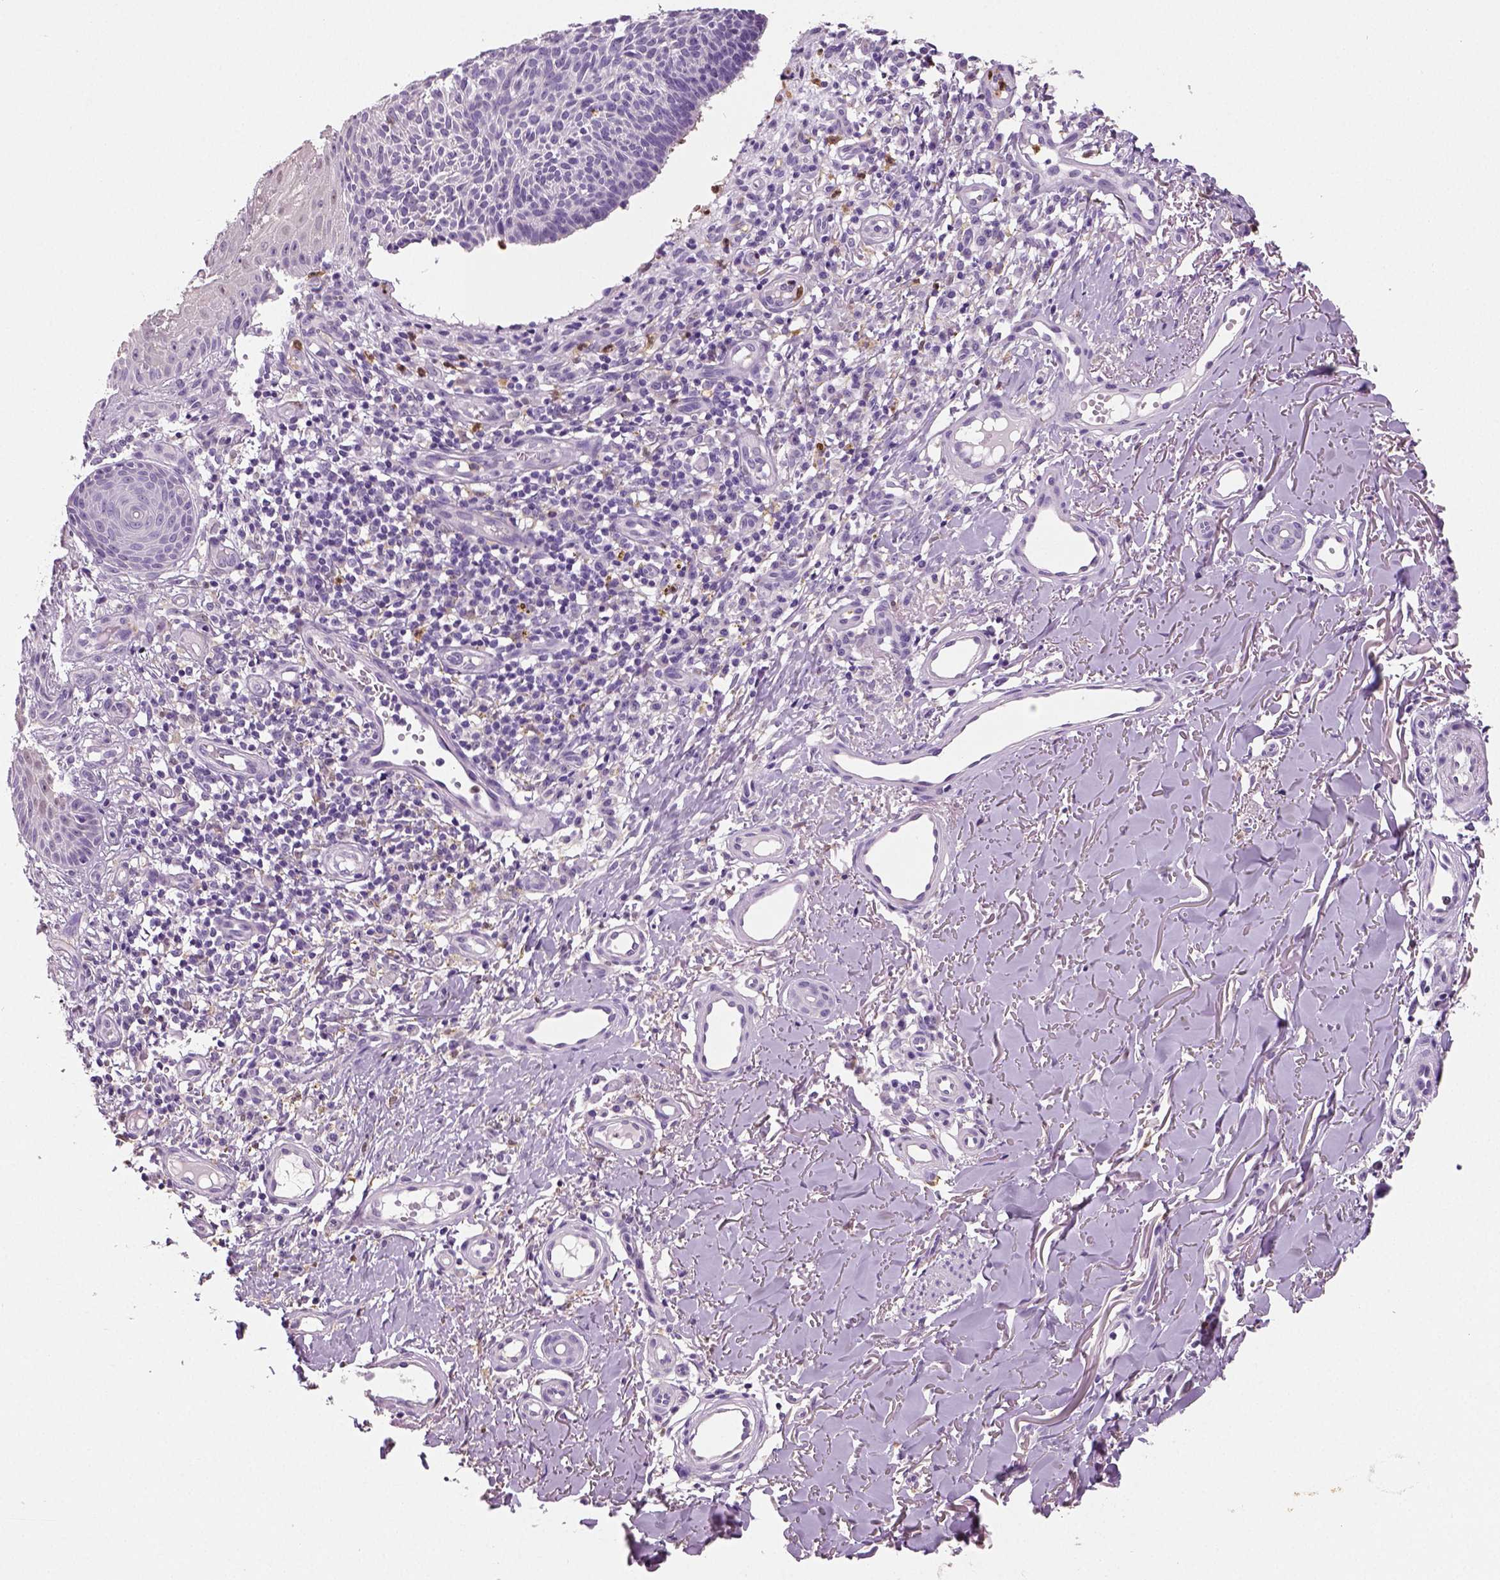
{"staining": {"intensity": "negative", "quantity": "none", "location": "none"}, "tissue": "skin cancer", "cell_type": "Tumor cells", "image_type": "cancer", "snomed": [{"axis": "morphology", "description": "Basal cell carcinoma"}, {"axis": "topography", "description": "Skin"}], "caption": "Basal cell carcinoma (skin) was stained to show a protein in brown. There is no significant positivity in tumor cells. (Stains: DAB (3,3'-diaminobenzidine) immunohistochemistry with hematoxylin counter stain, Microscopy: brightfield microscopy at high magnification).", "gene": "NECAB2", "patient": {"sex": "male", "age": 88}}